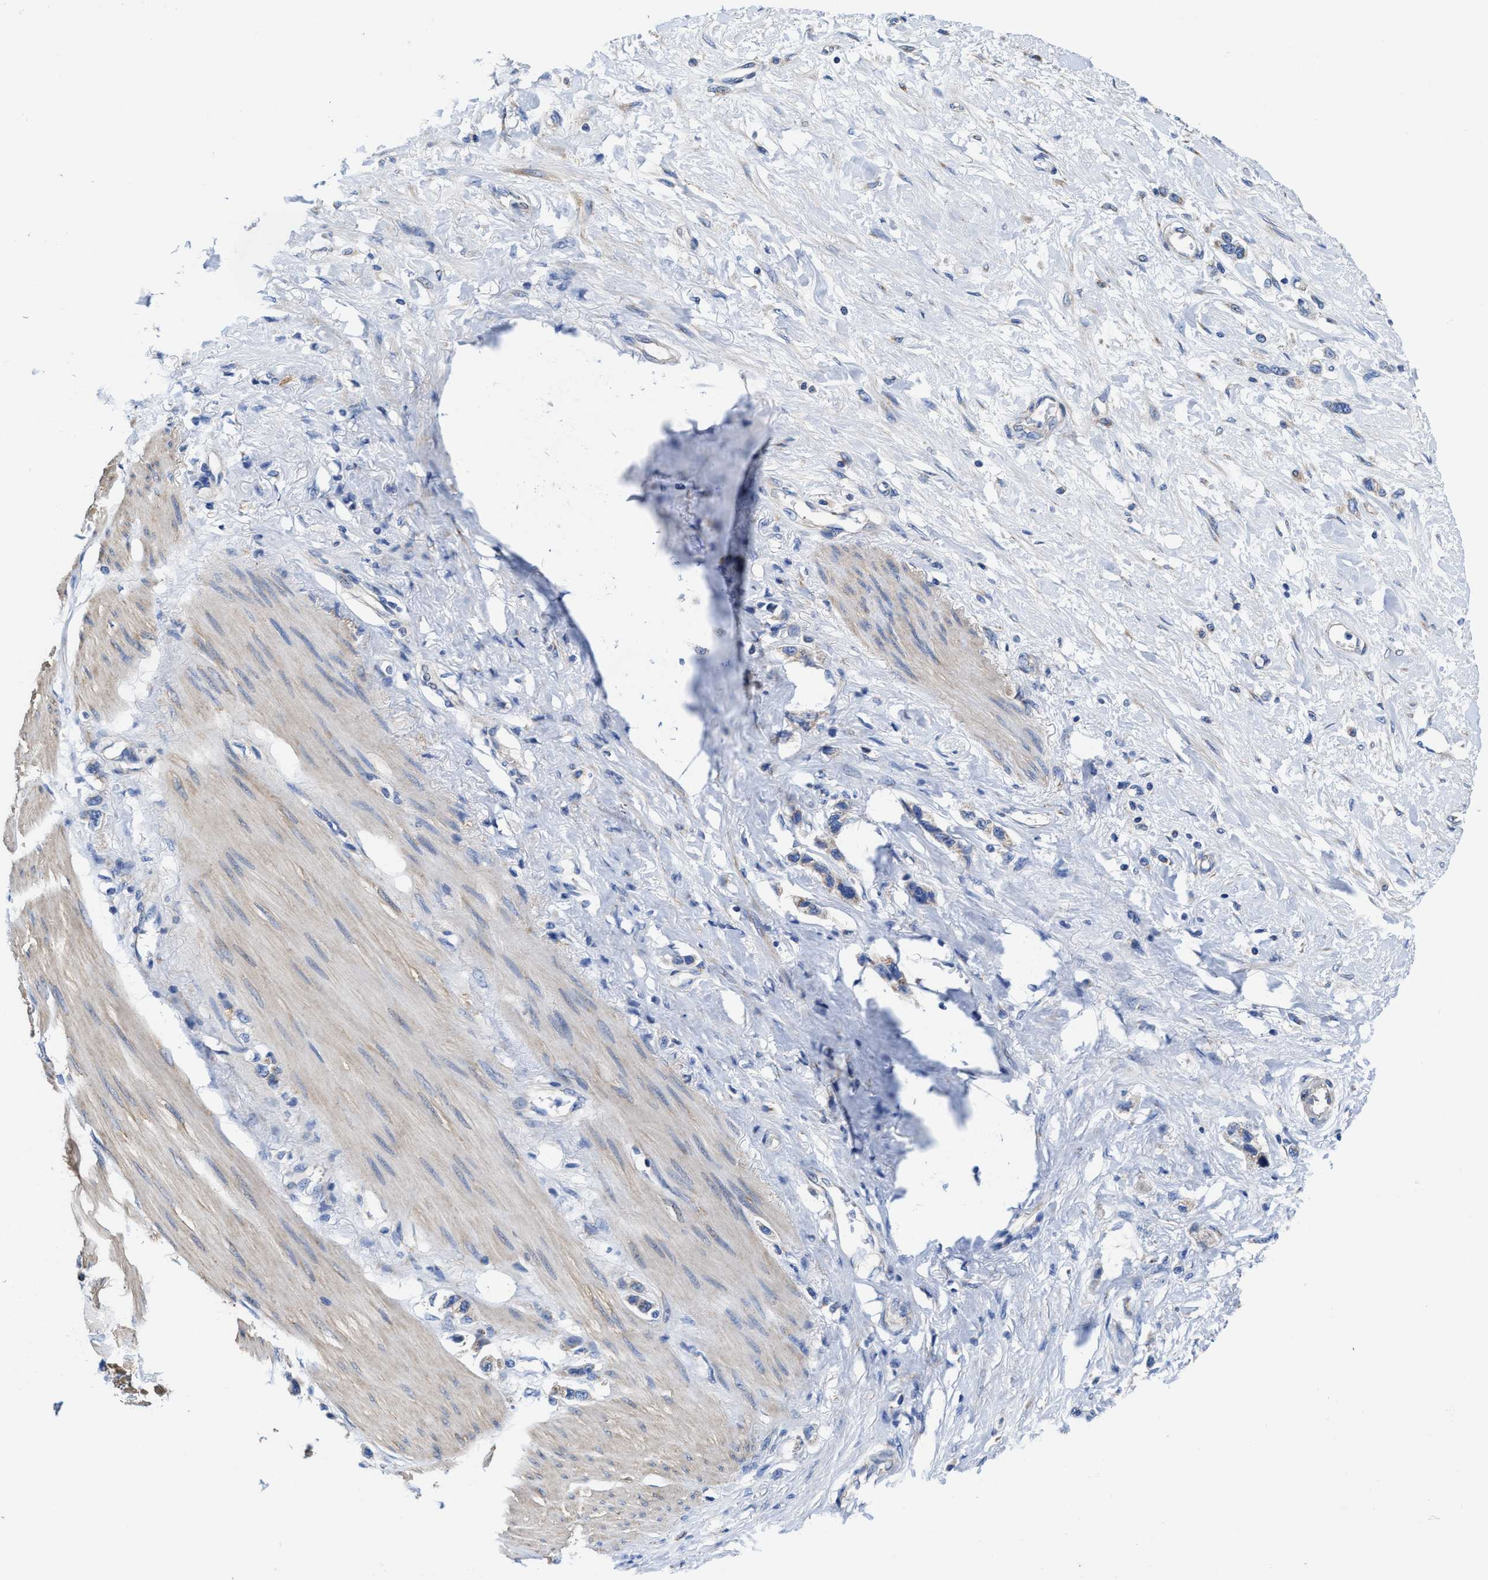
{"staining": {"intensity": "weak", "quantity": "<25%", "location": "cytoplasmic/membranous"}, "tissue": "stomach cancer", "cell_type": "Tumor cells", "image_type": "cancer", "snomed": [{"axis": "morphology", "description": "Adenocarcinoma, NOS"}, {"axis": "topography", "description": "Stomach"}], "caption": "This is a micrograph of immunohistochemistry (IHC) staining of stomach cancer (adenocarcinoma), which shows no staining in tumor cells.", "gene": "TMEM30A", "patient": {"sex": "female", "age": 65}}